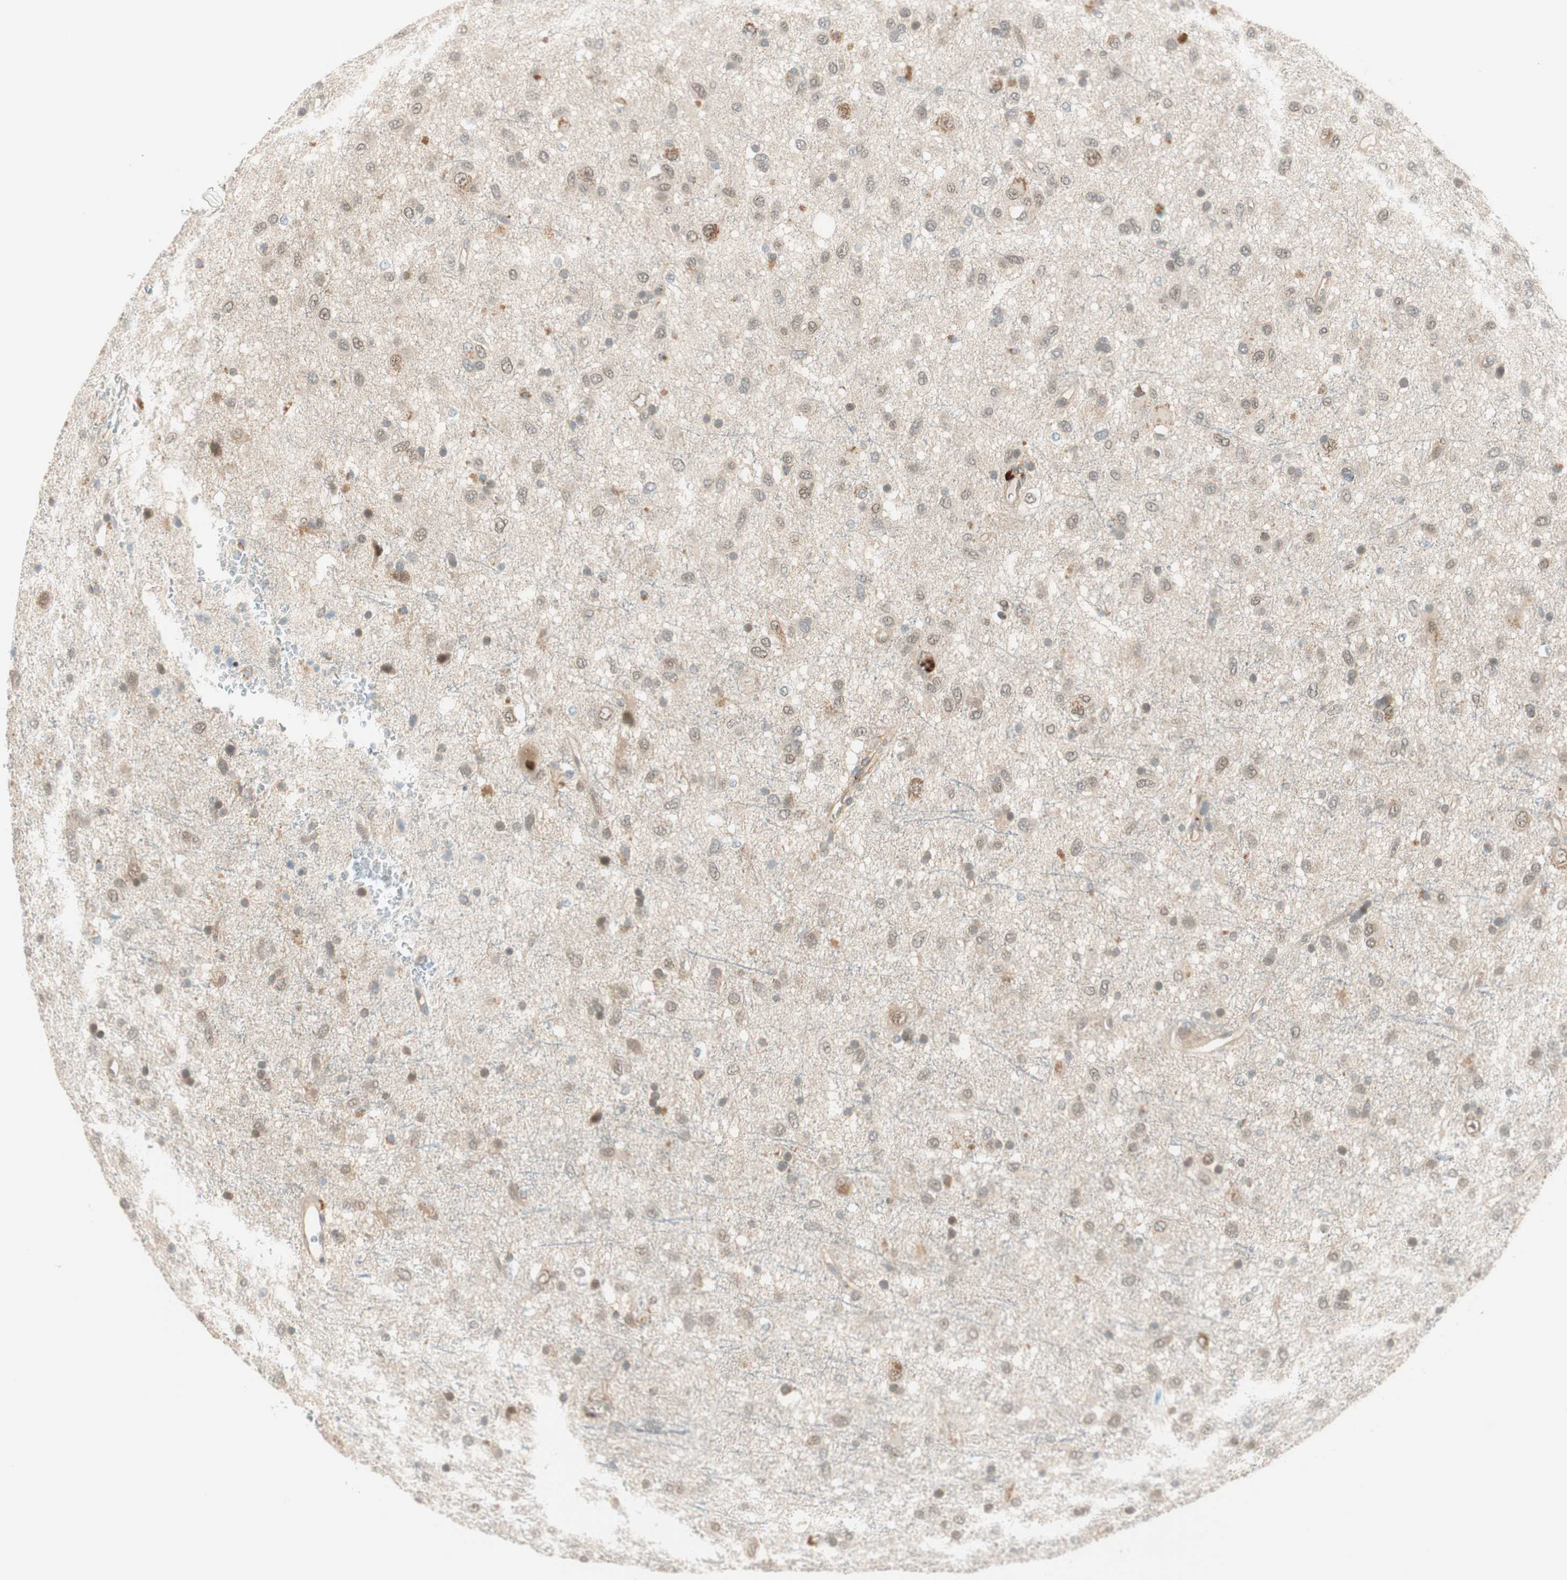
{"staining": {"intensity": "weak", "quantity": "25%-75%", "location": "cytoplasmic/membranous,nuclear"}, "tissue": "glioma", "cell_type": "Tumor cells", "image_type": "cancer", "snomed": [{"axis": "morphology", "description": "Glioma, malignant, Low grade"}, {"axis": "topography", "description": "Brain"}], "caption": "Immunohistochemistry (IHC) (DAB (3,3'-diaminobenzidine)) staining of human glioma reveals weak cytoplasmic/membranous and nuclear protein staining in approximately 25%-75% of tumor cells.", "gene": "PSMD8", "patient": {"sex": "male", "age": 77}}